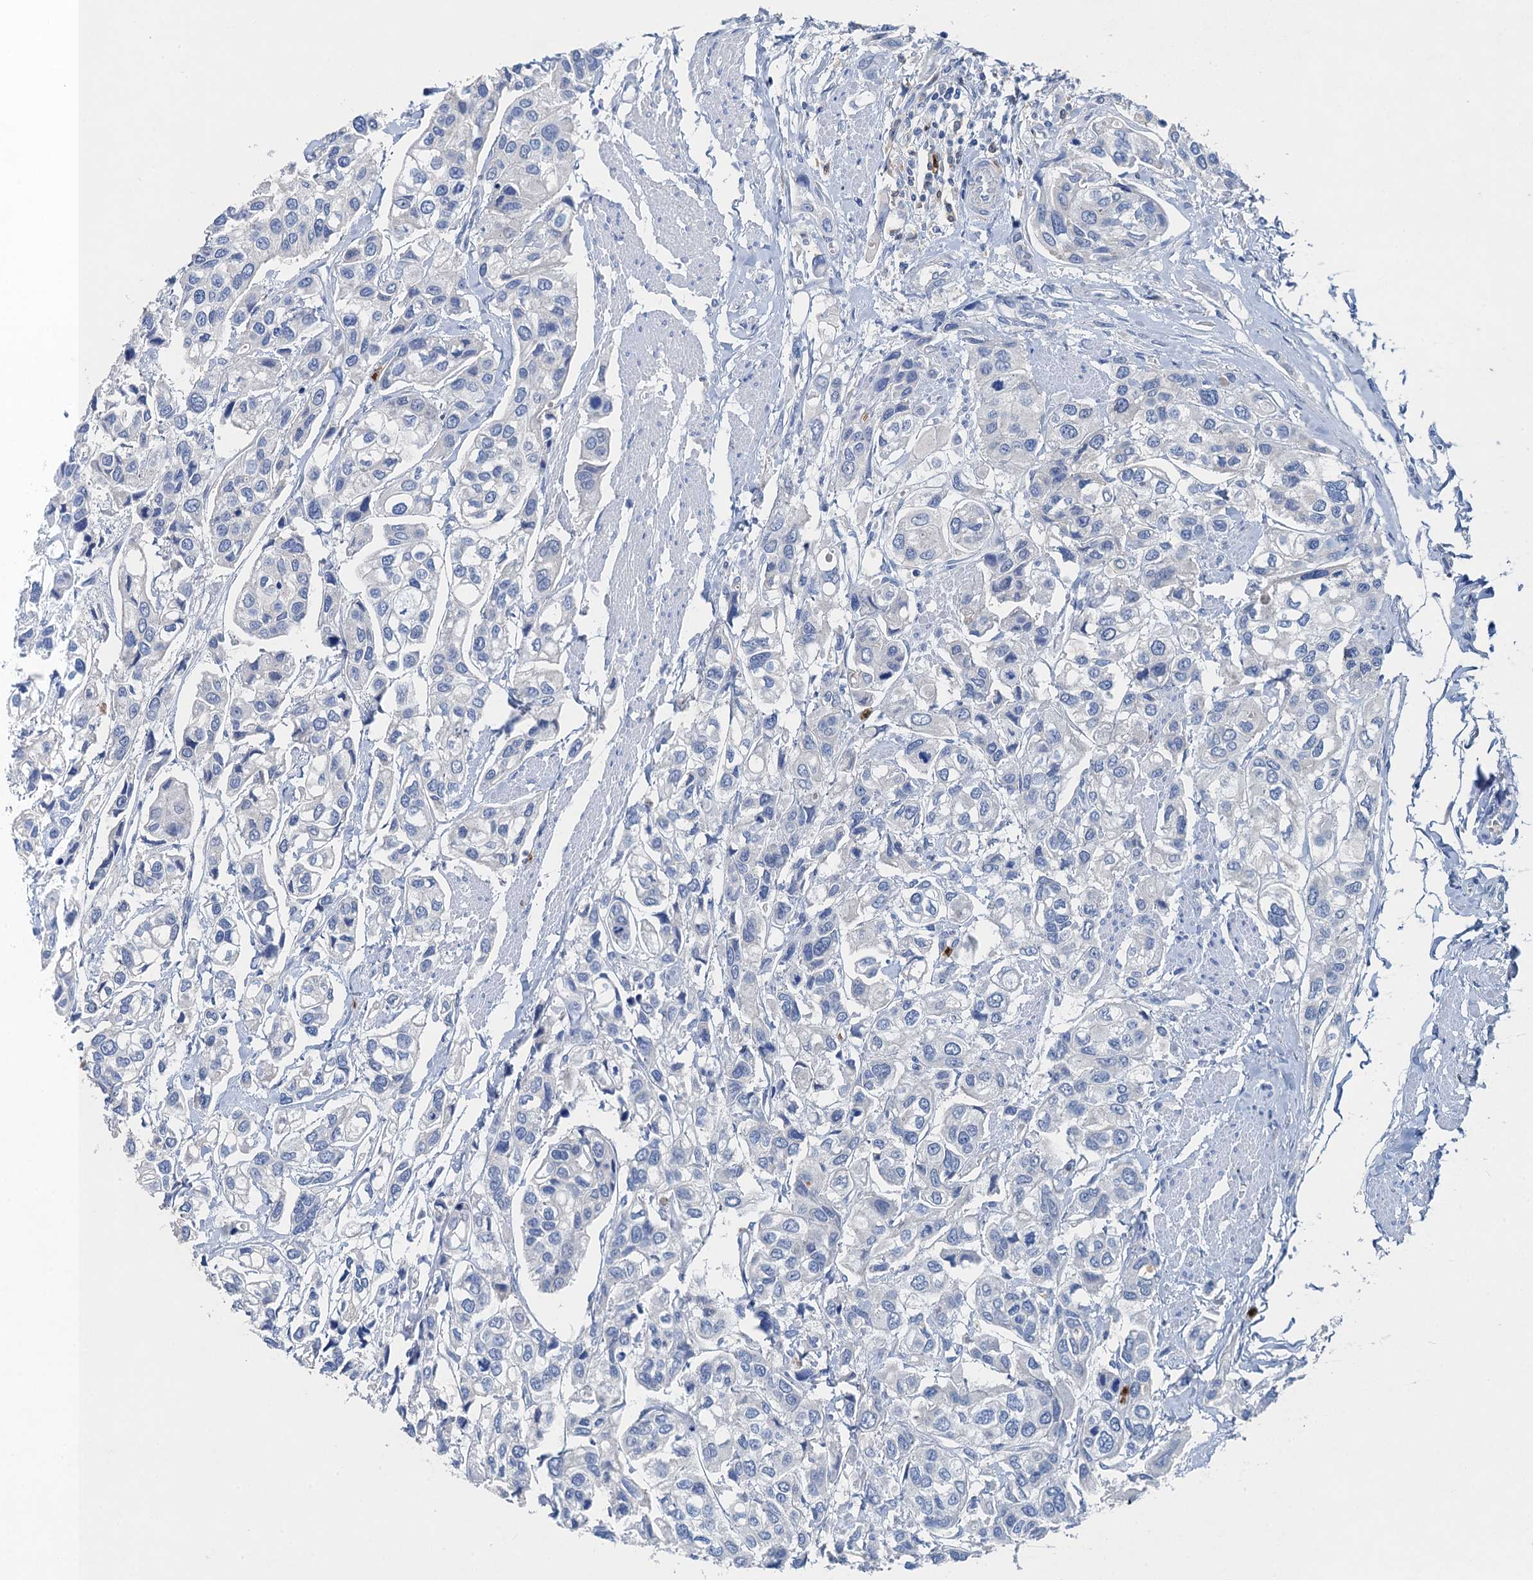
{"staining": {"intensity": "negative", "quantity": "none", "location": "none"}, "tissue": "urothelial cancer", "cell_type": "Tumor cells", "image_type": "cancer", "snomed": [{"axis": "morphology", "description": "Urothelial carcinoma, High grade"}, {"axis": "topography", "description": "Urinary bladder"}], "caption": "DAB immunohistochemical staining of urothelial cancer displays no significant staining in tumor cells. The staining is performed using DAB brown chromogen with nuclei counter-stained in using hematoxylin.", "gene": "OTOA", "patient": {"sex": "male", "age": 67}}